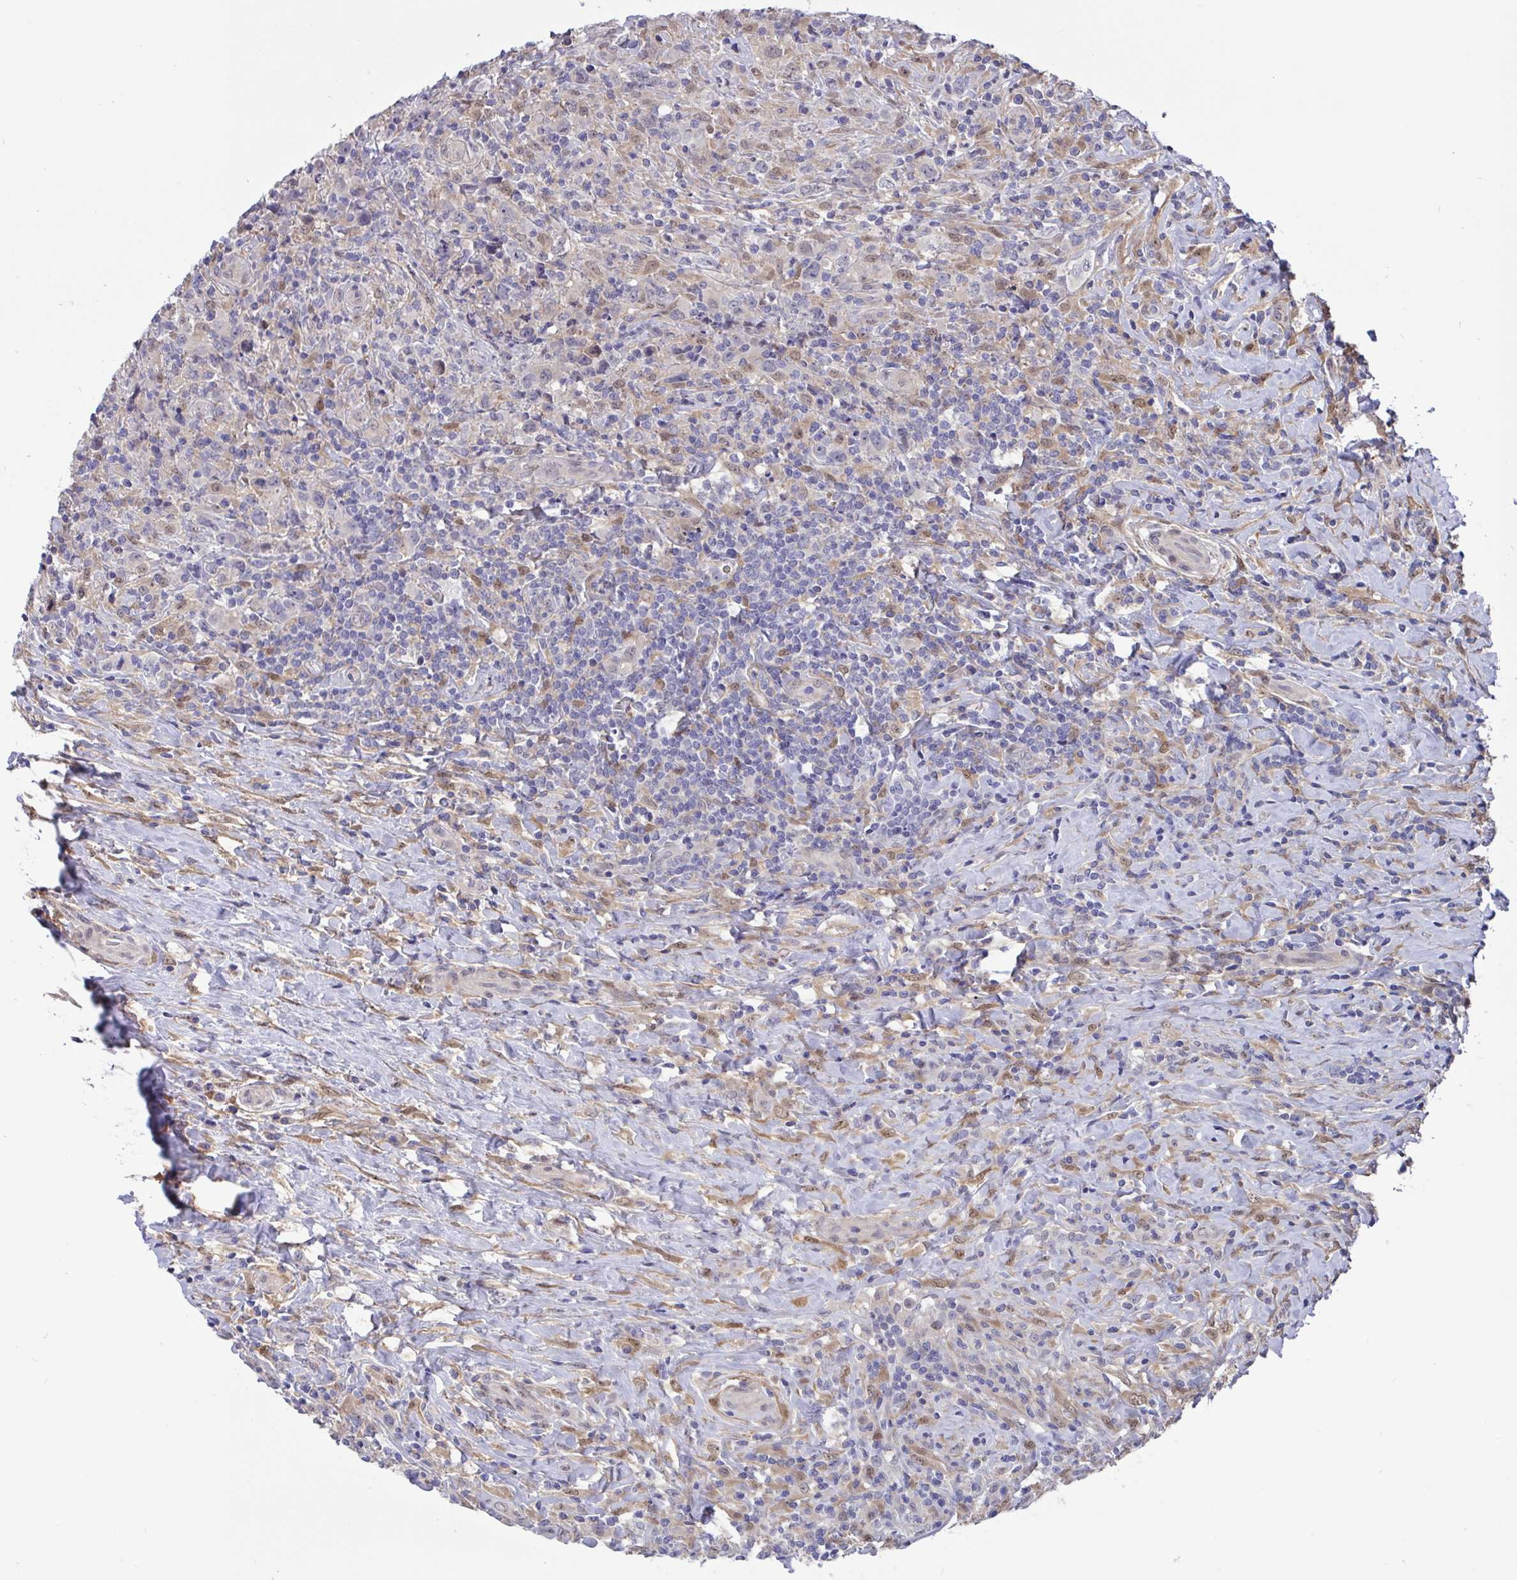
{"staining": {"intensity": "moderate", "quantity": "<25%", "location": "cytoplasmic/membranous,nuclear"}, "tissue": "lymphoma", "cell_type": "Tumor cells", "image_type": "cancer", "snomed": [{"axis": "morphology", "description": "Hodgkin's disease, NOS"}, {"axis": "topography", "description": "Lymph node"}], "caption": "DAB immunohistochemical staining of human lymphoma shows moderate cytoplasmic/membranous and nuclear protein staining in about <25% of tumor cells.", "gene": "L3HYPDH", "patient": {"sex": "female", "age": 18}}